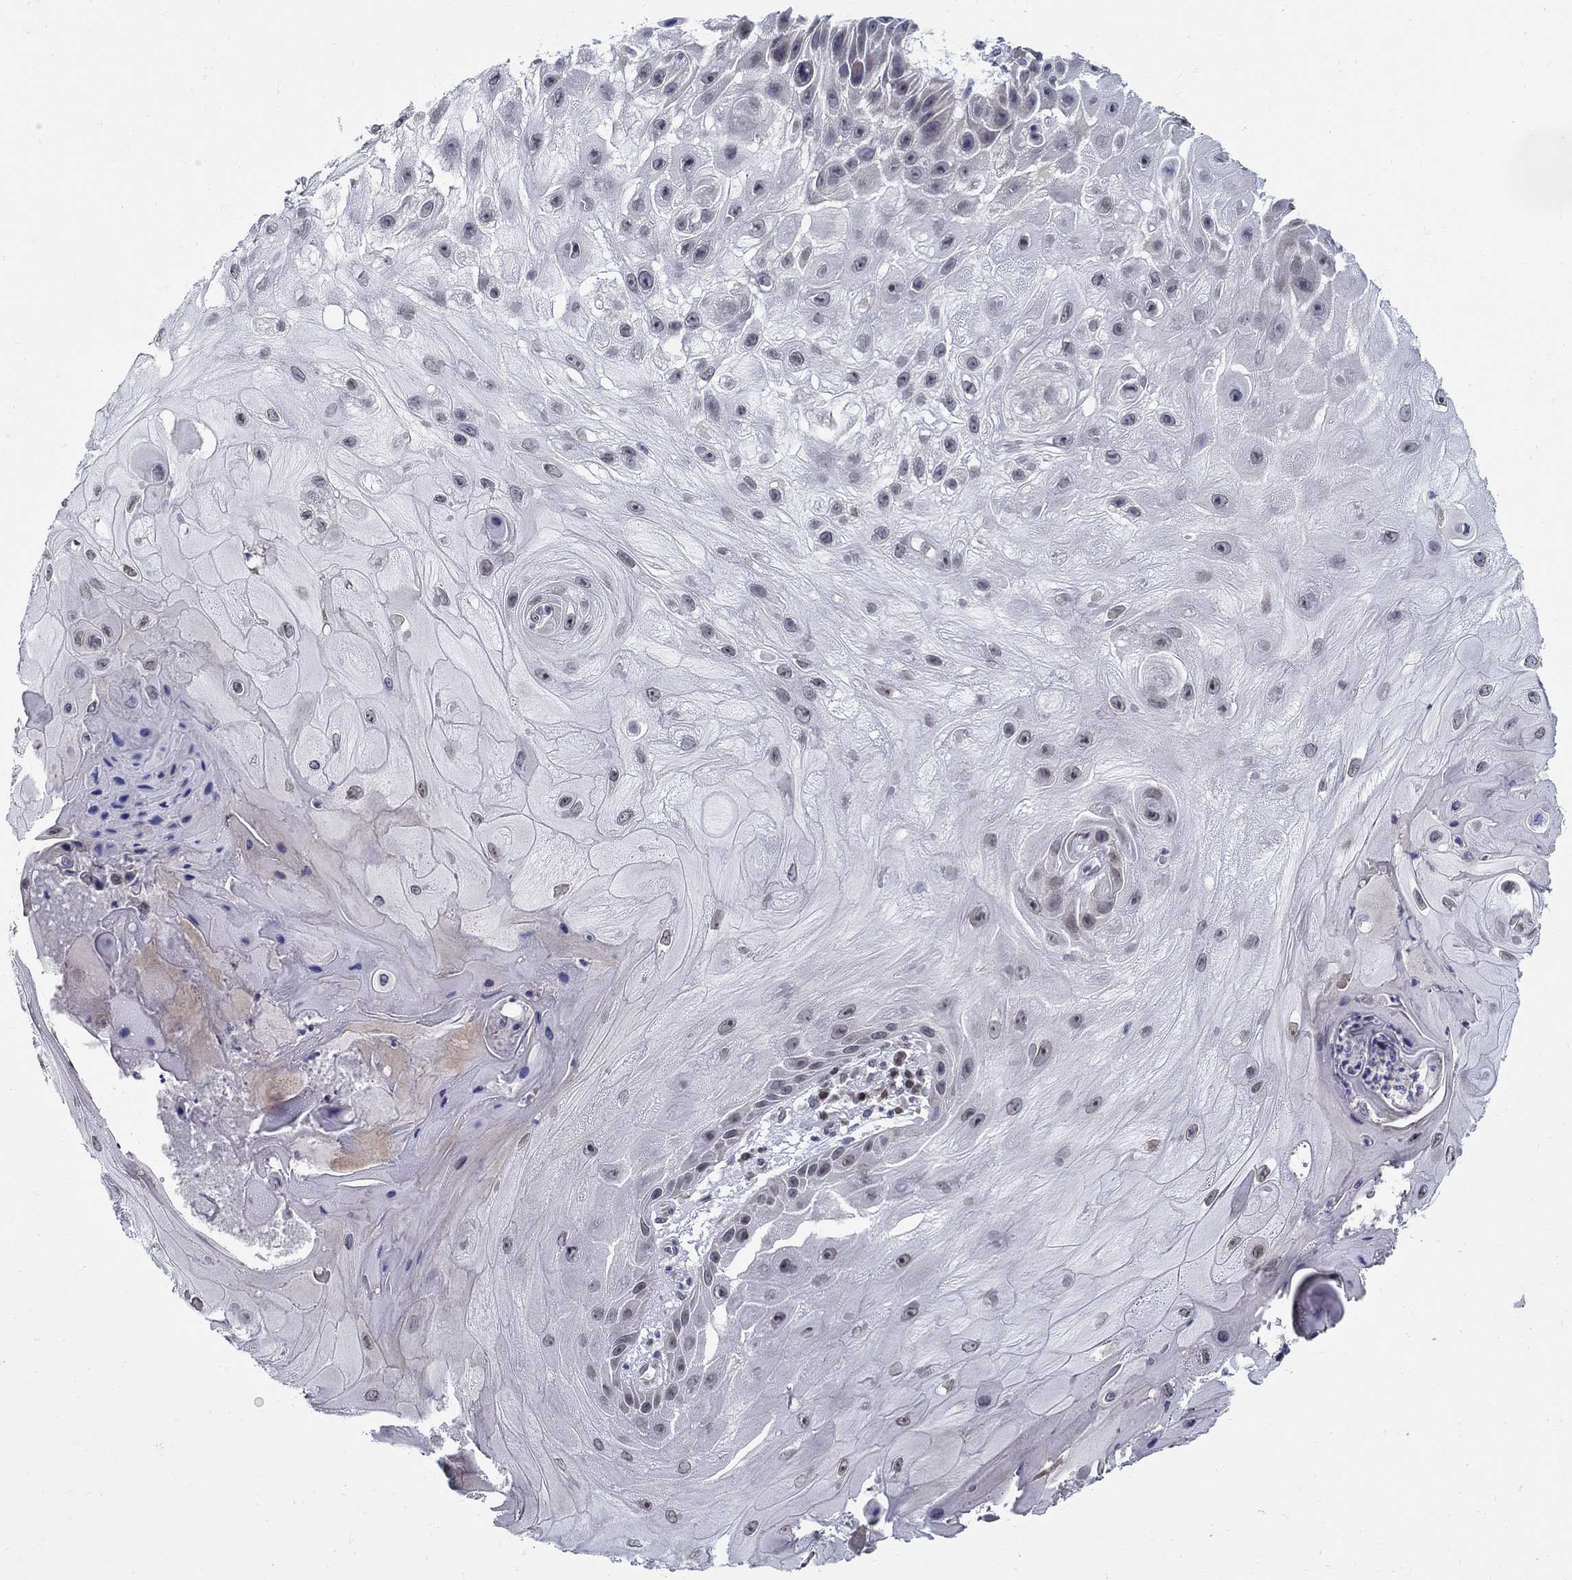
{"staining": {"intensity": "negative", "quantity": "none", "location": "none"}, "tissue": "skin cancer", "cell_type": "Tumor cells", "image_type": "cancer", "snomed": [{"axis": "morphology", "description": "Normal tissue, NOS"}, {"axis": "morphology", "description": "Squamous cell carcinoma, NOS"}, {"axis": "topography", "description": "Skin"}], "caption": "There is no significant expression in tumor cells of skin cancer (squamous cell carcinoma).", "gene": "C16orf46", "patient": {"sex": "male", "age": 79}}